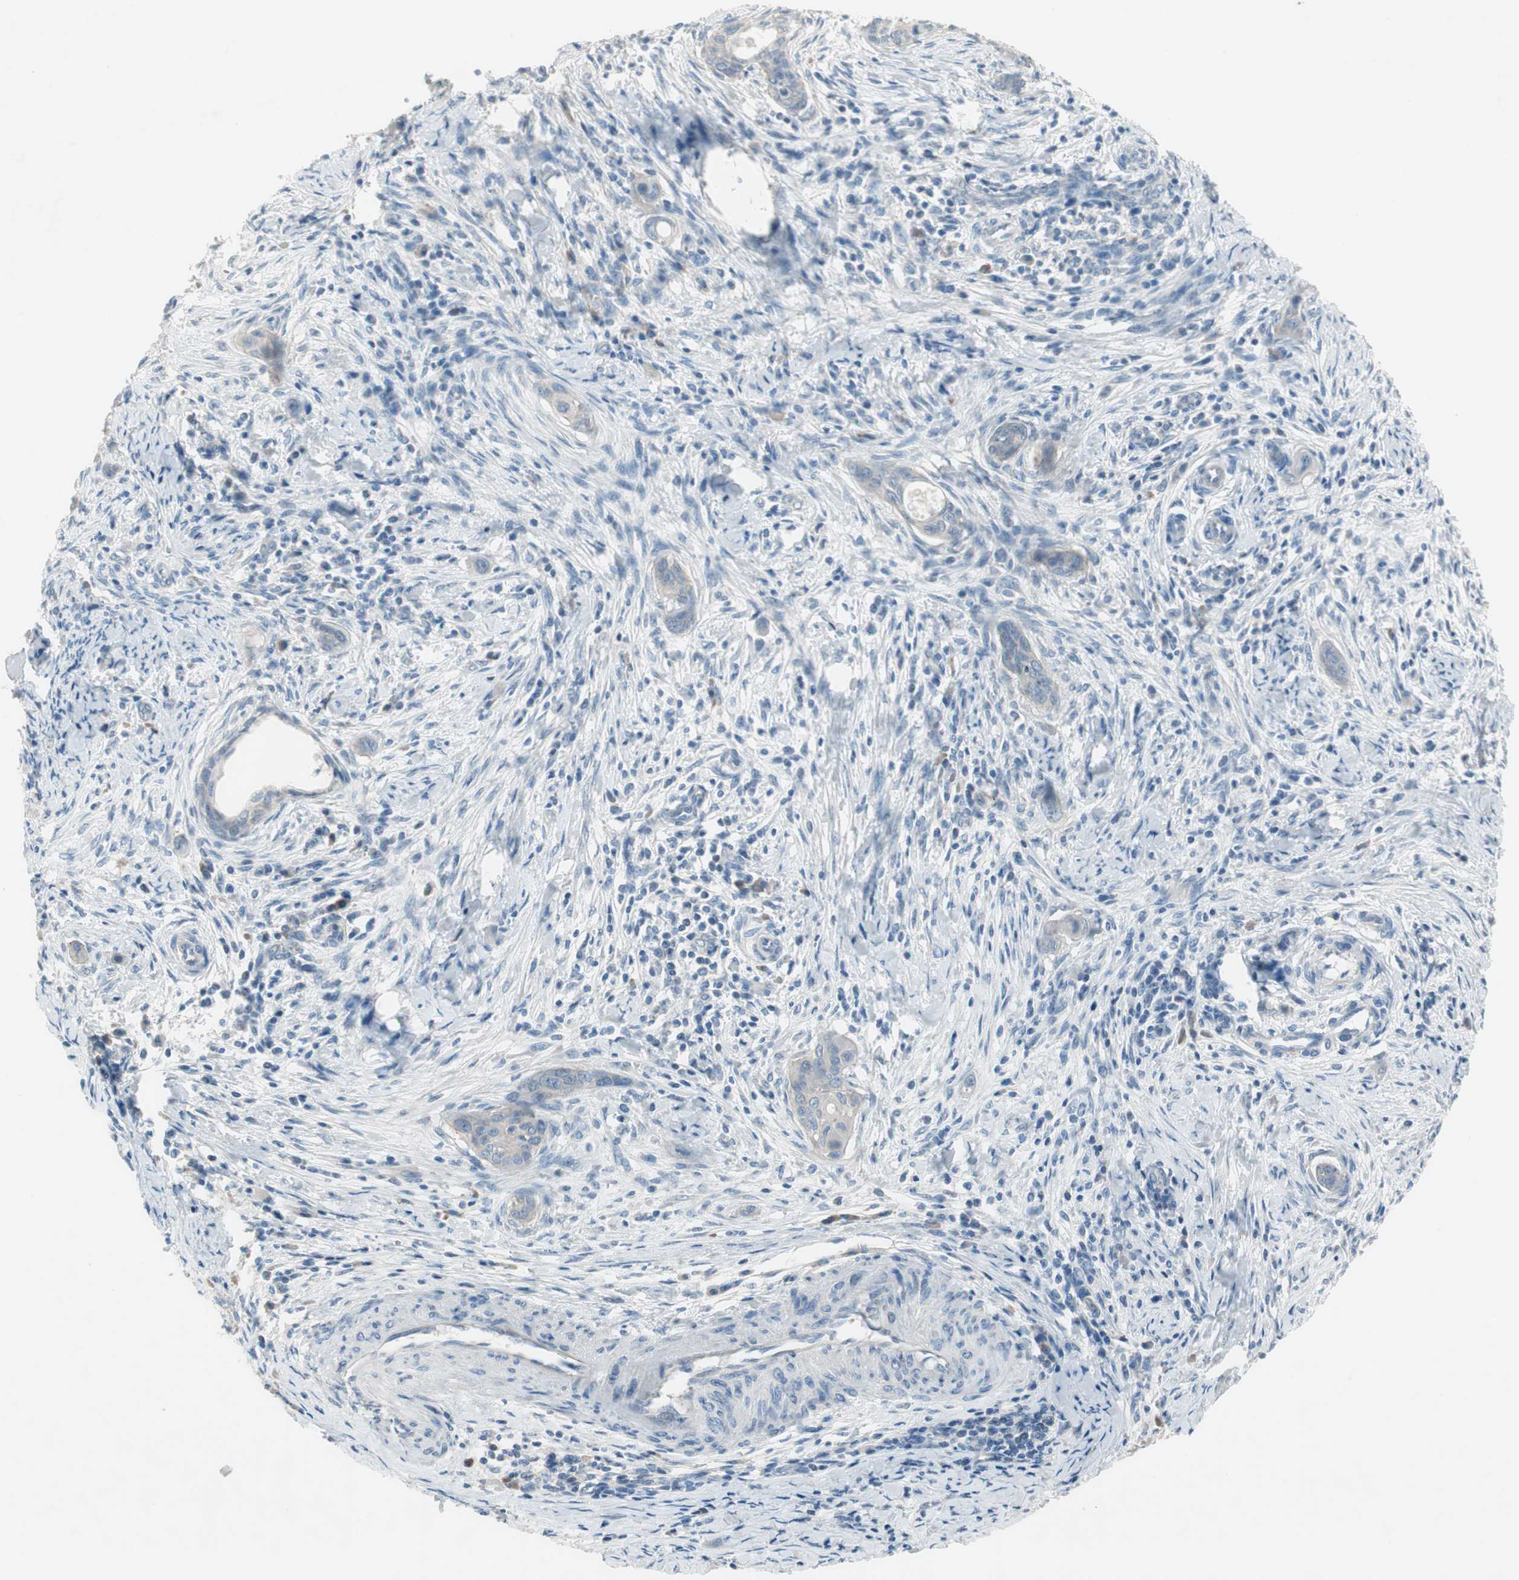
{"staining": {"intensity": "negative", "quantity": "none", "location": "none"}, "tissue": "cervical cancer", "cell_type": "Tumor cells", "image_type": "cancer", "snomed": [{"axis": "morphology", "description": "Squamous cell carcinoma, NOS"}, {"axis": "topography", "description": "Cervix"}], "caption": "This is an immunohistochemistry (IHC) photomicrograph of human cervical squamous cell carcinoma. There is no positivity in tumor cells.", "gene": "PRRG4", "patient": {"sex": "female", "age": 33}}